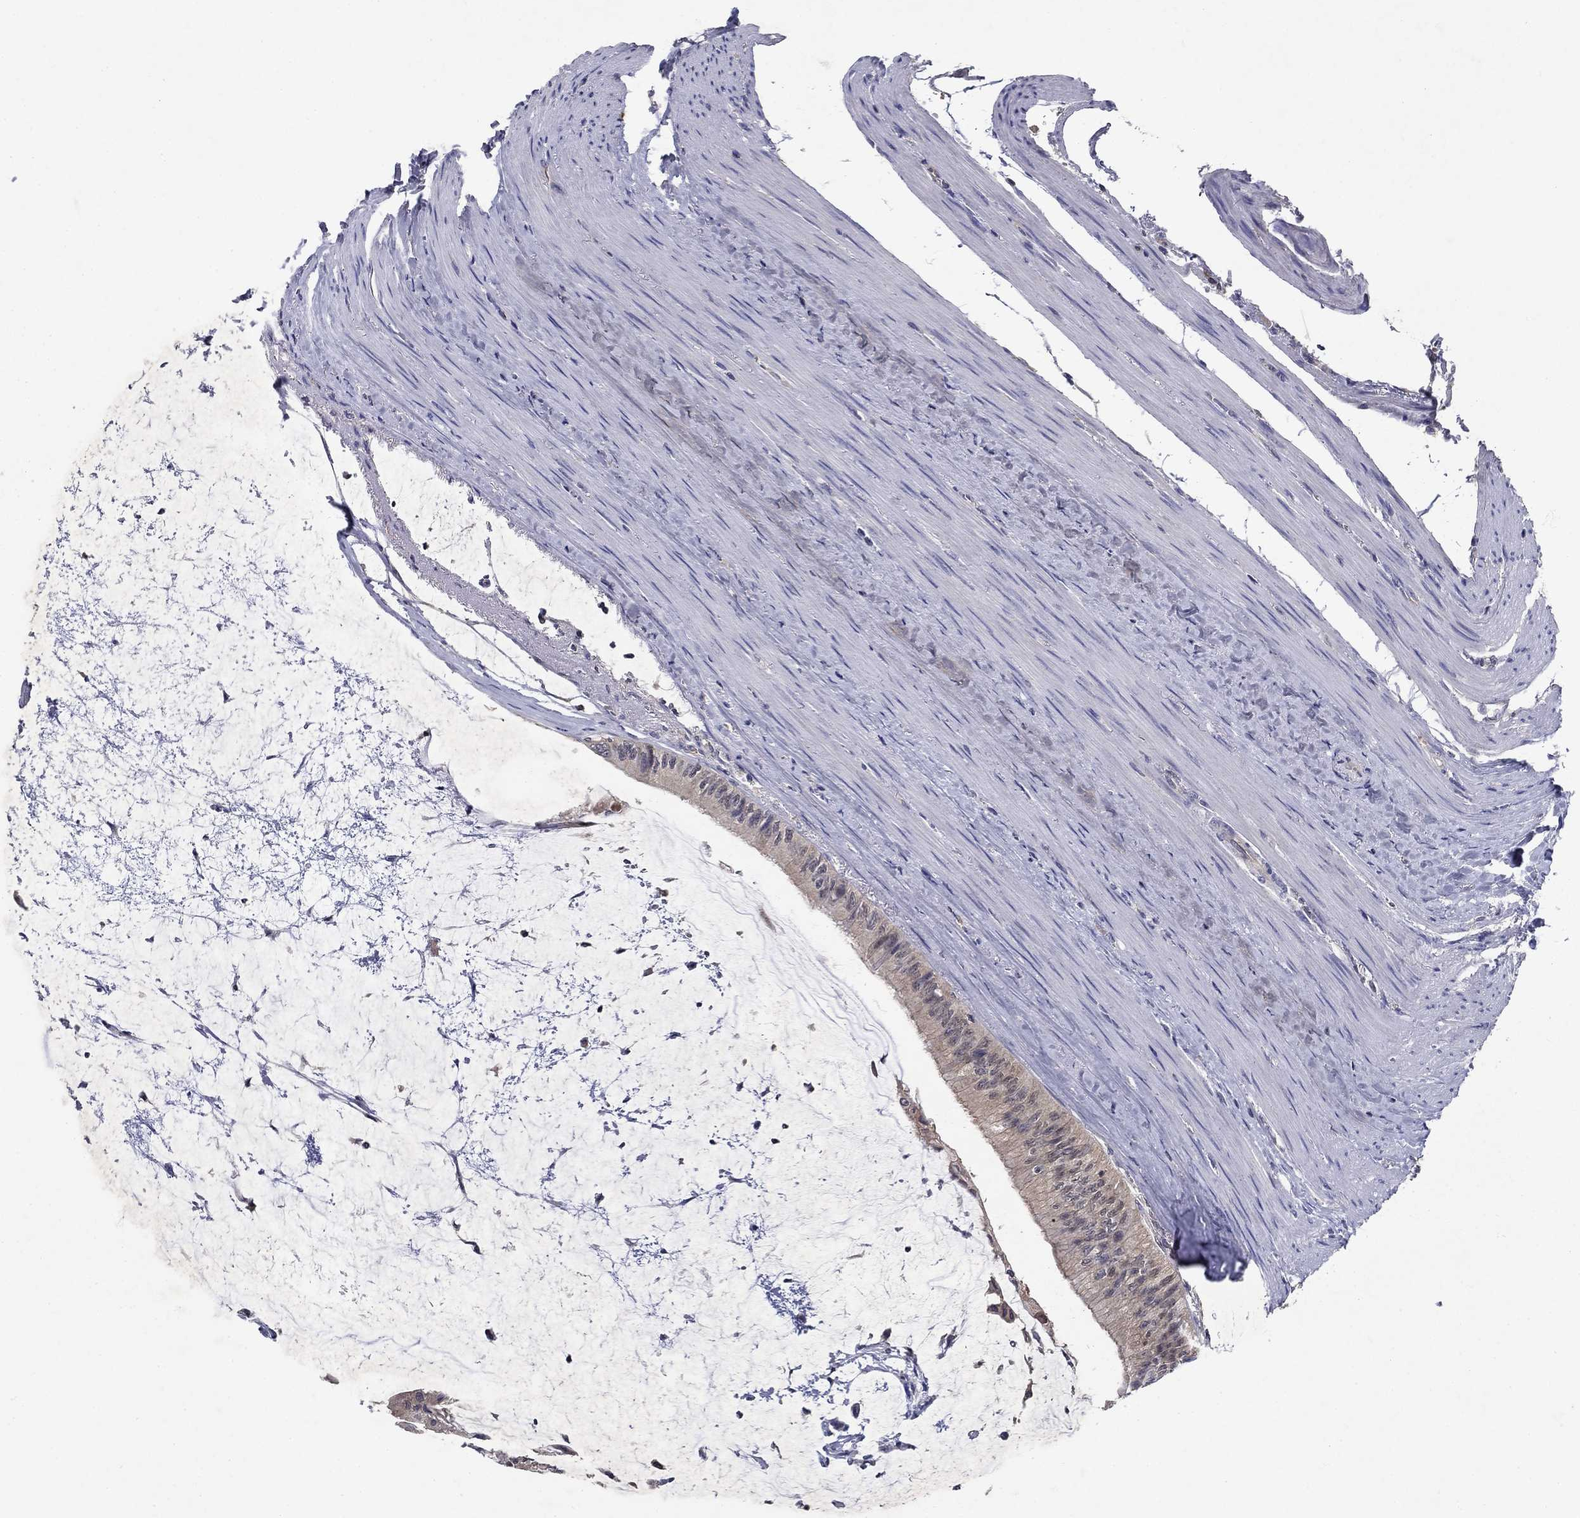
{"staining": {"intensity": "negative", "quantity": "none", "location": "none"}, "tissue": "colorectal cancer", "cell_type": "Tumor cells", "image_type": "cancer", "snomed": [{"axis": "morphology", "description": "Normal tissue, NOS"}, {"axis": "morphology", "description": "Adenocarcinoma, NOS"}, {"axis": "topography", "description": "Colon"}], "caption": "There is no significant positivity in tumor cells of colorectal adenocarcinoma.", "gene": "GLTP", "patient": {"sex": "male", "age": 65}}